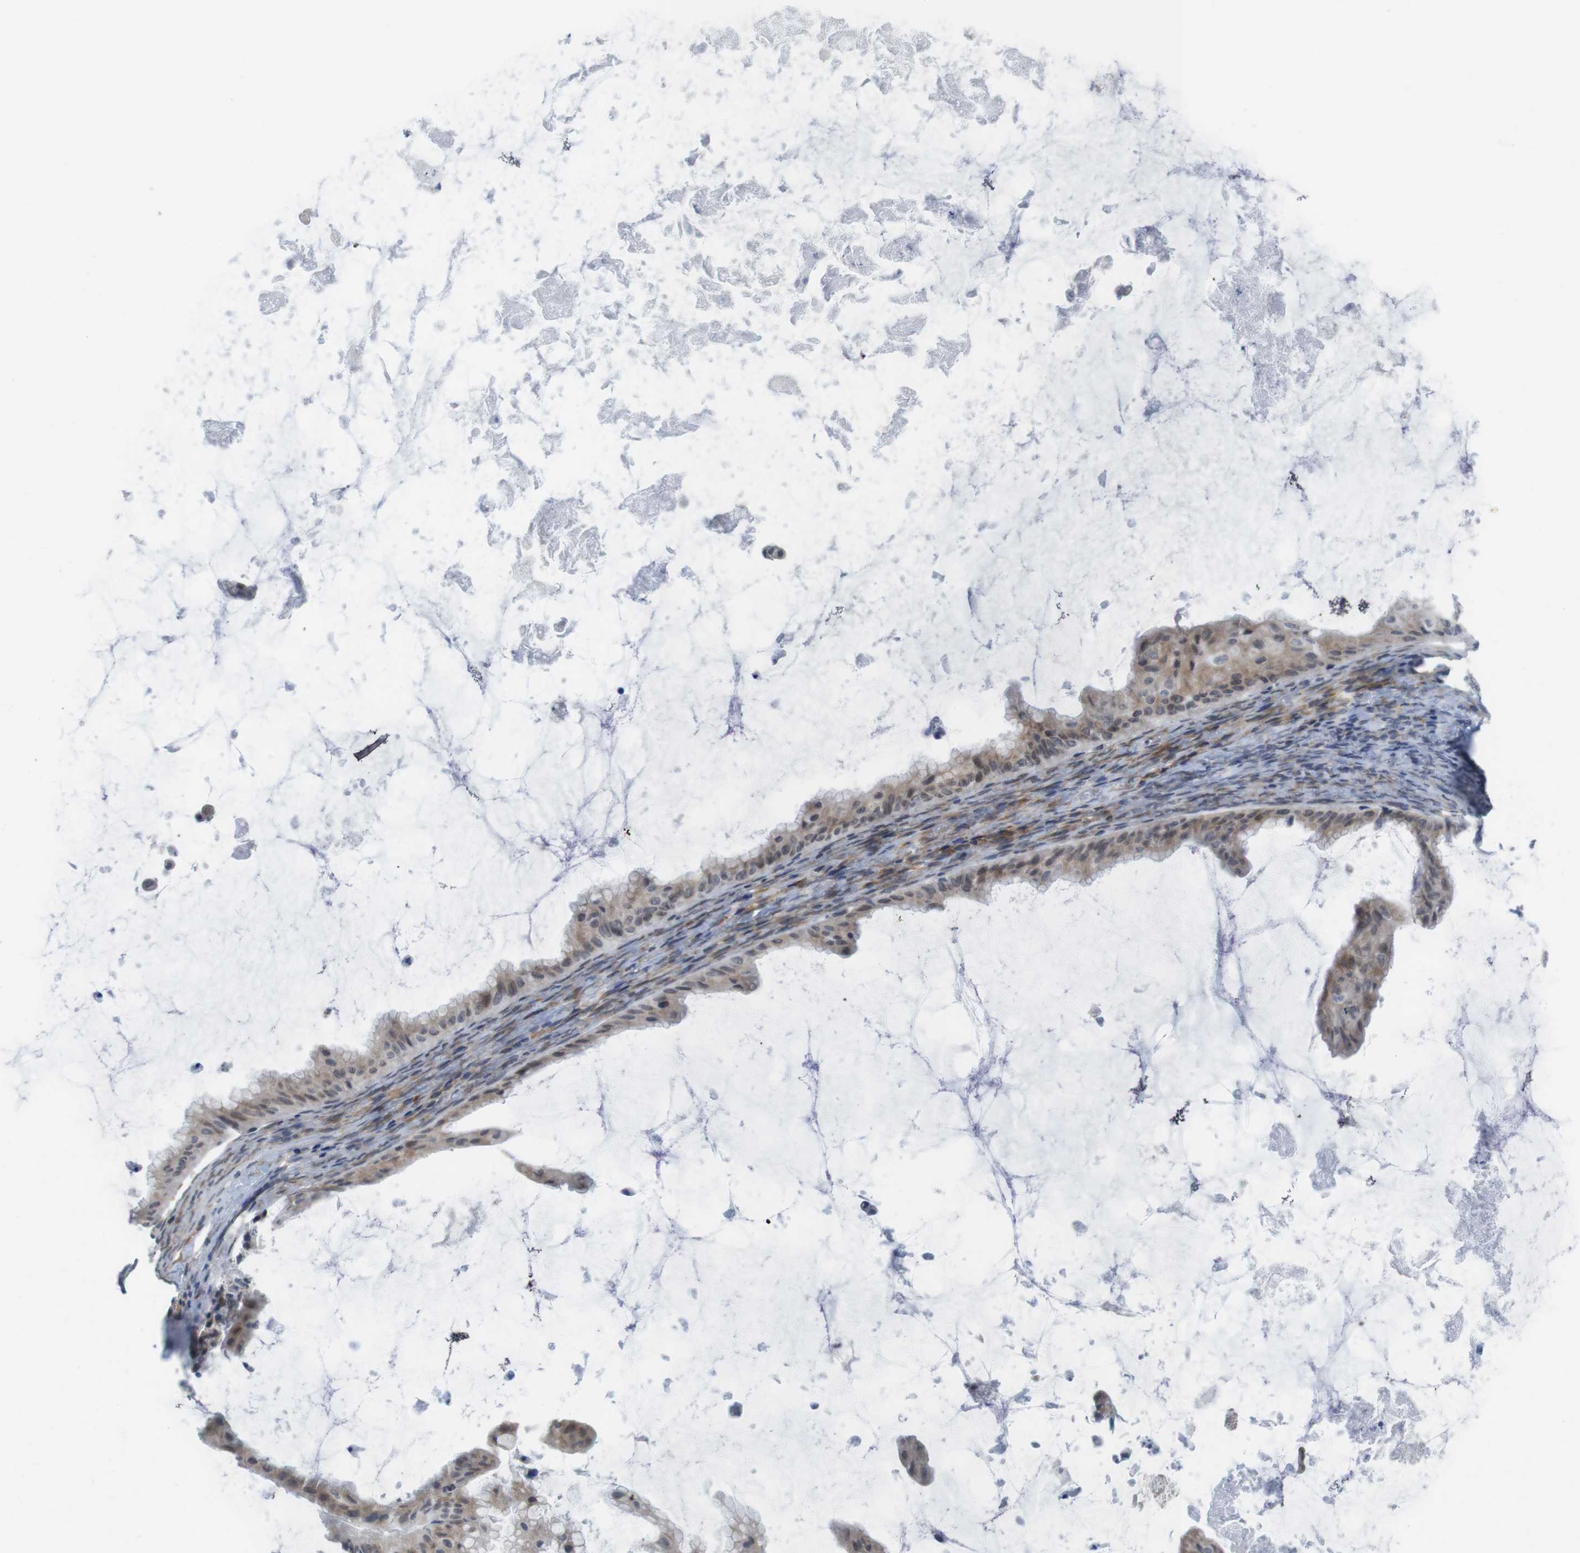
{"staining": {"intensity": "weak", "quantity": ">75%", "location": "cytoplasmic/membranous"}, "tissue": "ovarian cancer", "cell_type": "Tumor cells", "image_type": "cancer", "snomed": [{"axis": "morphology", "description": "Cystadenocarcinoma, mucinous, NOS"}, {"axis": "topography", "description": "Ovary"}], "caption": "Weak cytoplasmic/membranous protein expression is identified in approximately >75% of tumor cells in ovarian cancer (mucinous cystadenocarcinoma).", "gene": "ERGIC3", "patient": {"sex": "female", "age": 61}}